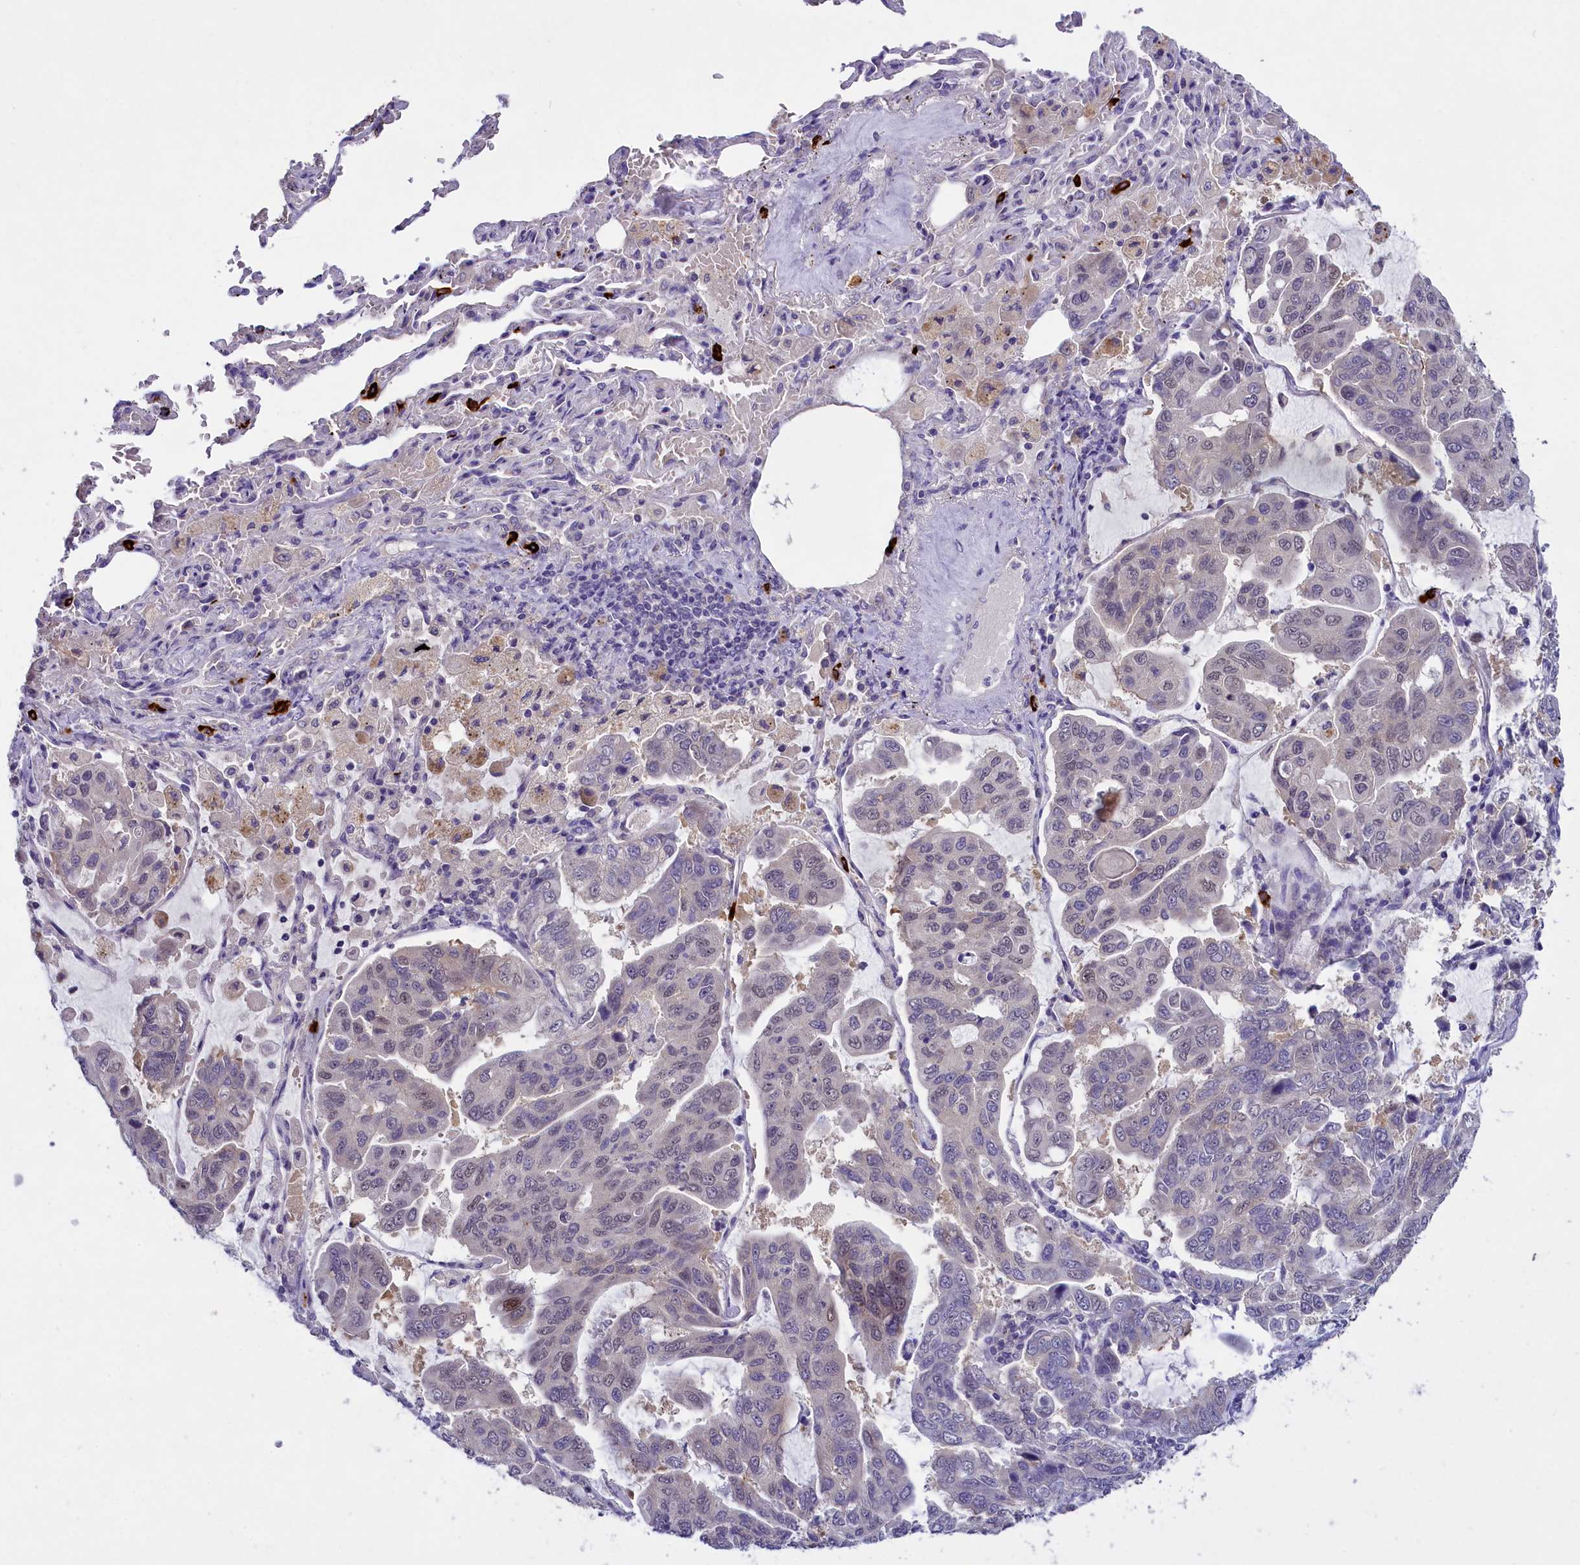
{"staining": {"intensity": "weak", "quantity": "<25%", "location": "nuclear"}, "tissue": "lung cancer", "cell_type": "Tumor cells", "image_type": "cancer", "snomed": [{"axis": "morphology", "description": "Adenocarcinoma, NOS"}, {"axis": "topography", "description": "Lung"}], "caption": "Tumor cells are negative for protein expression in human lung cancer.", "gene": "ENPP6", "patient": {"sex": "male", "age": 64}}